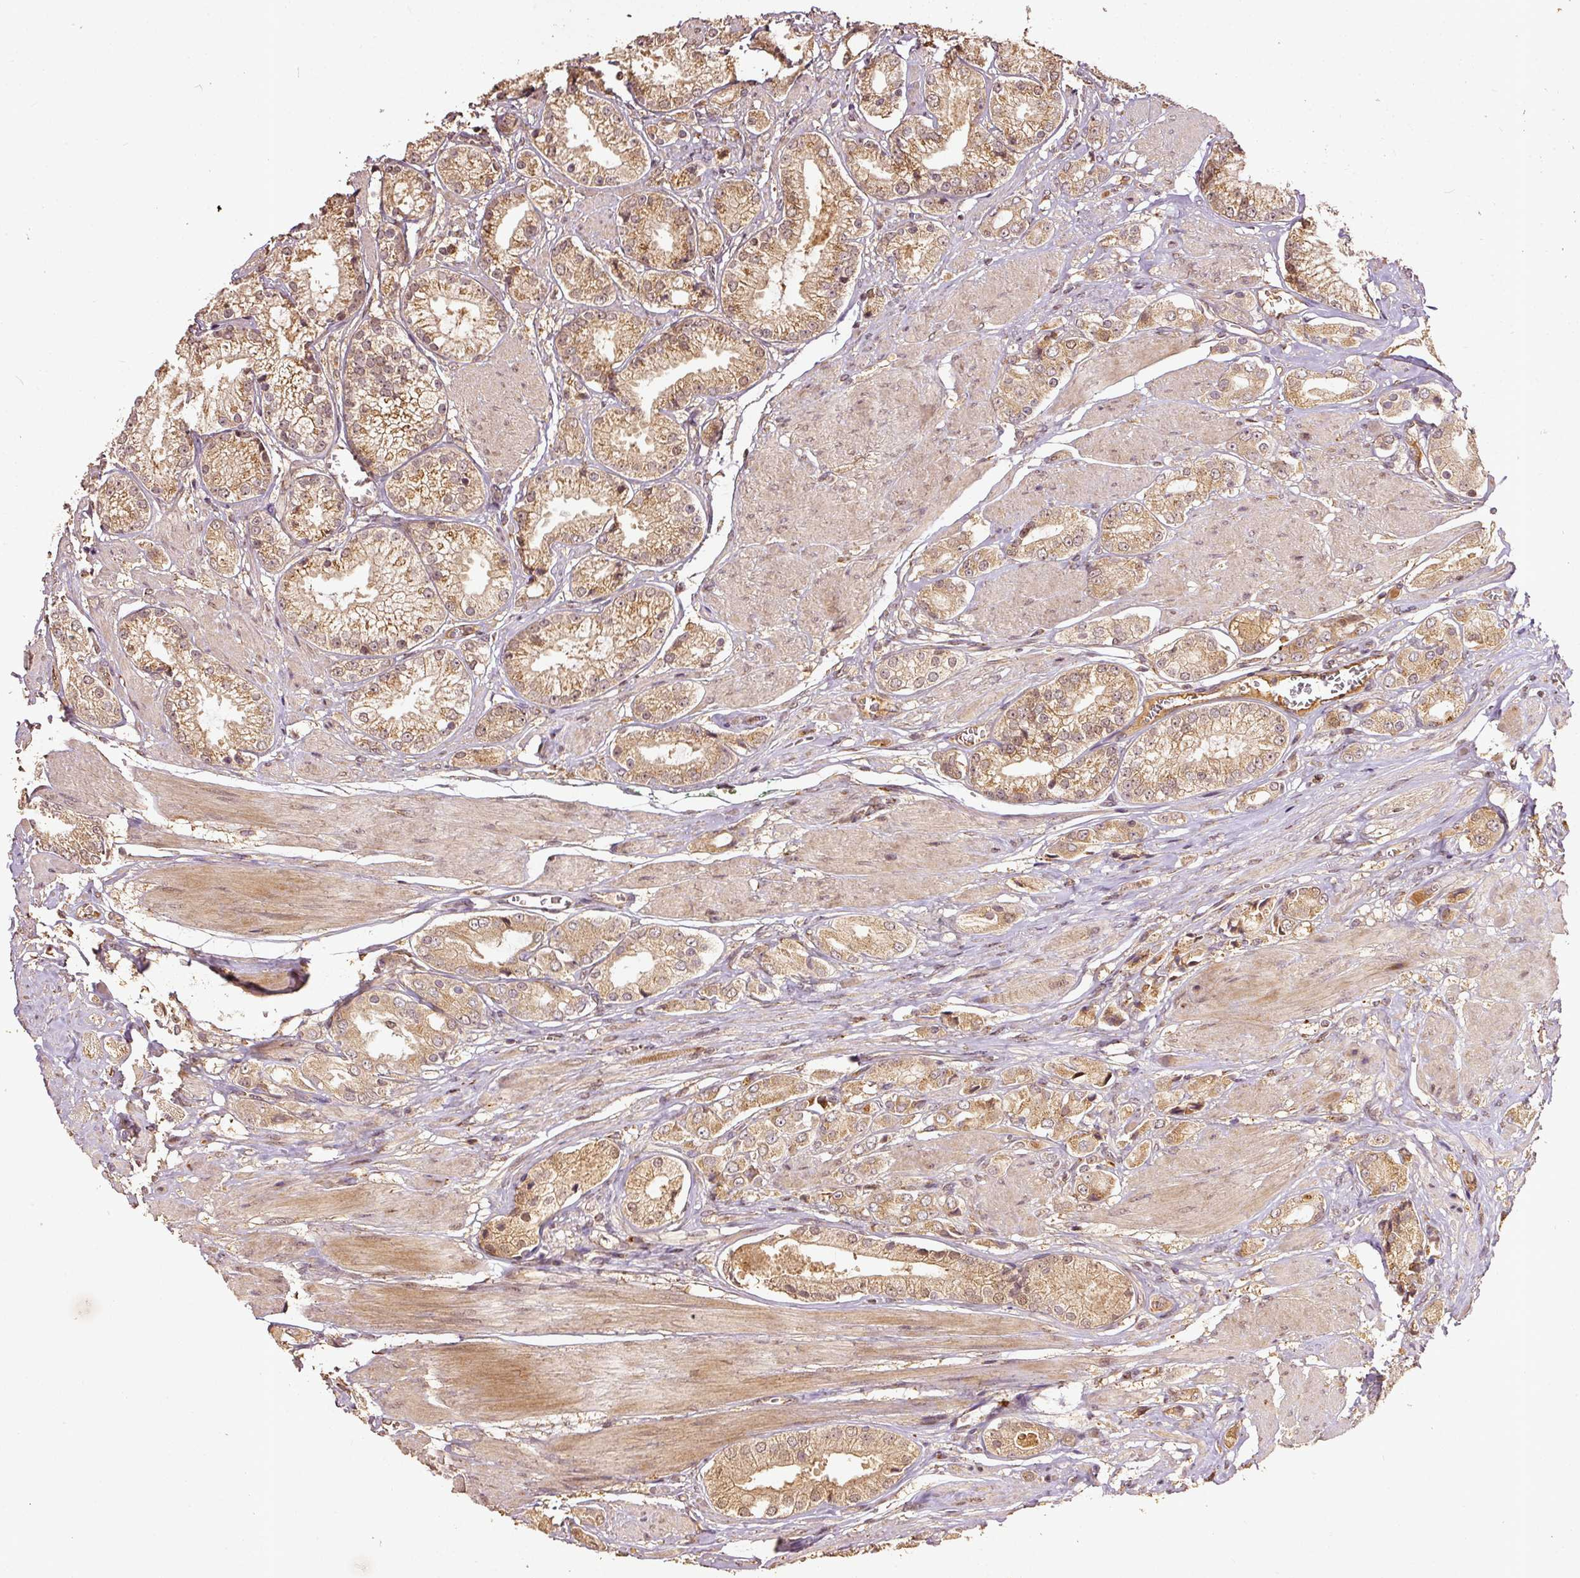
{"staining": {"intensity": "moderate", "quantity": ">75%", "location": "cytoplasmic/membranous"}, "tissue": "prostate cancer", "cell_type": "Tumor cells", "image_type": "cancer", "snomed": [{"axis": "morphology", "description": "Adenocarcinoma, High grade"}, {"axis": "topography", "description": "Prostate and seminal vesicle, NOS"}], "caption": "Human prostate cancer (high-grade adenocarcinoma) stained with a protein marker displays moderate staining in tumor cells.", "gene": "FUT8", "patient": {"sex": "male", "age": 64}}